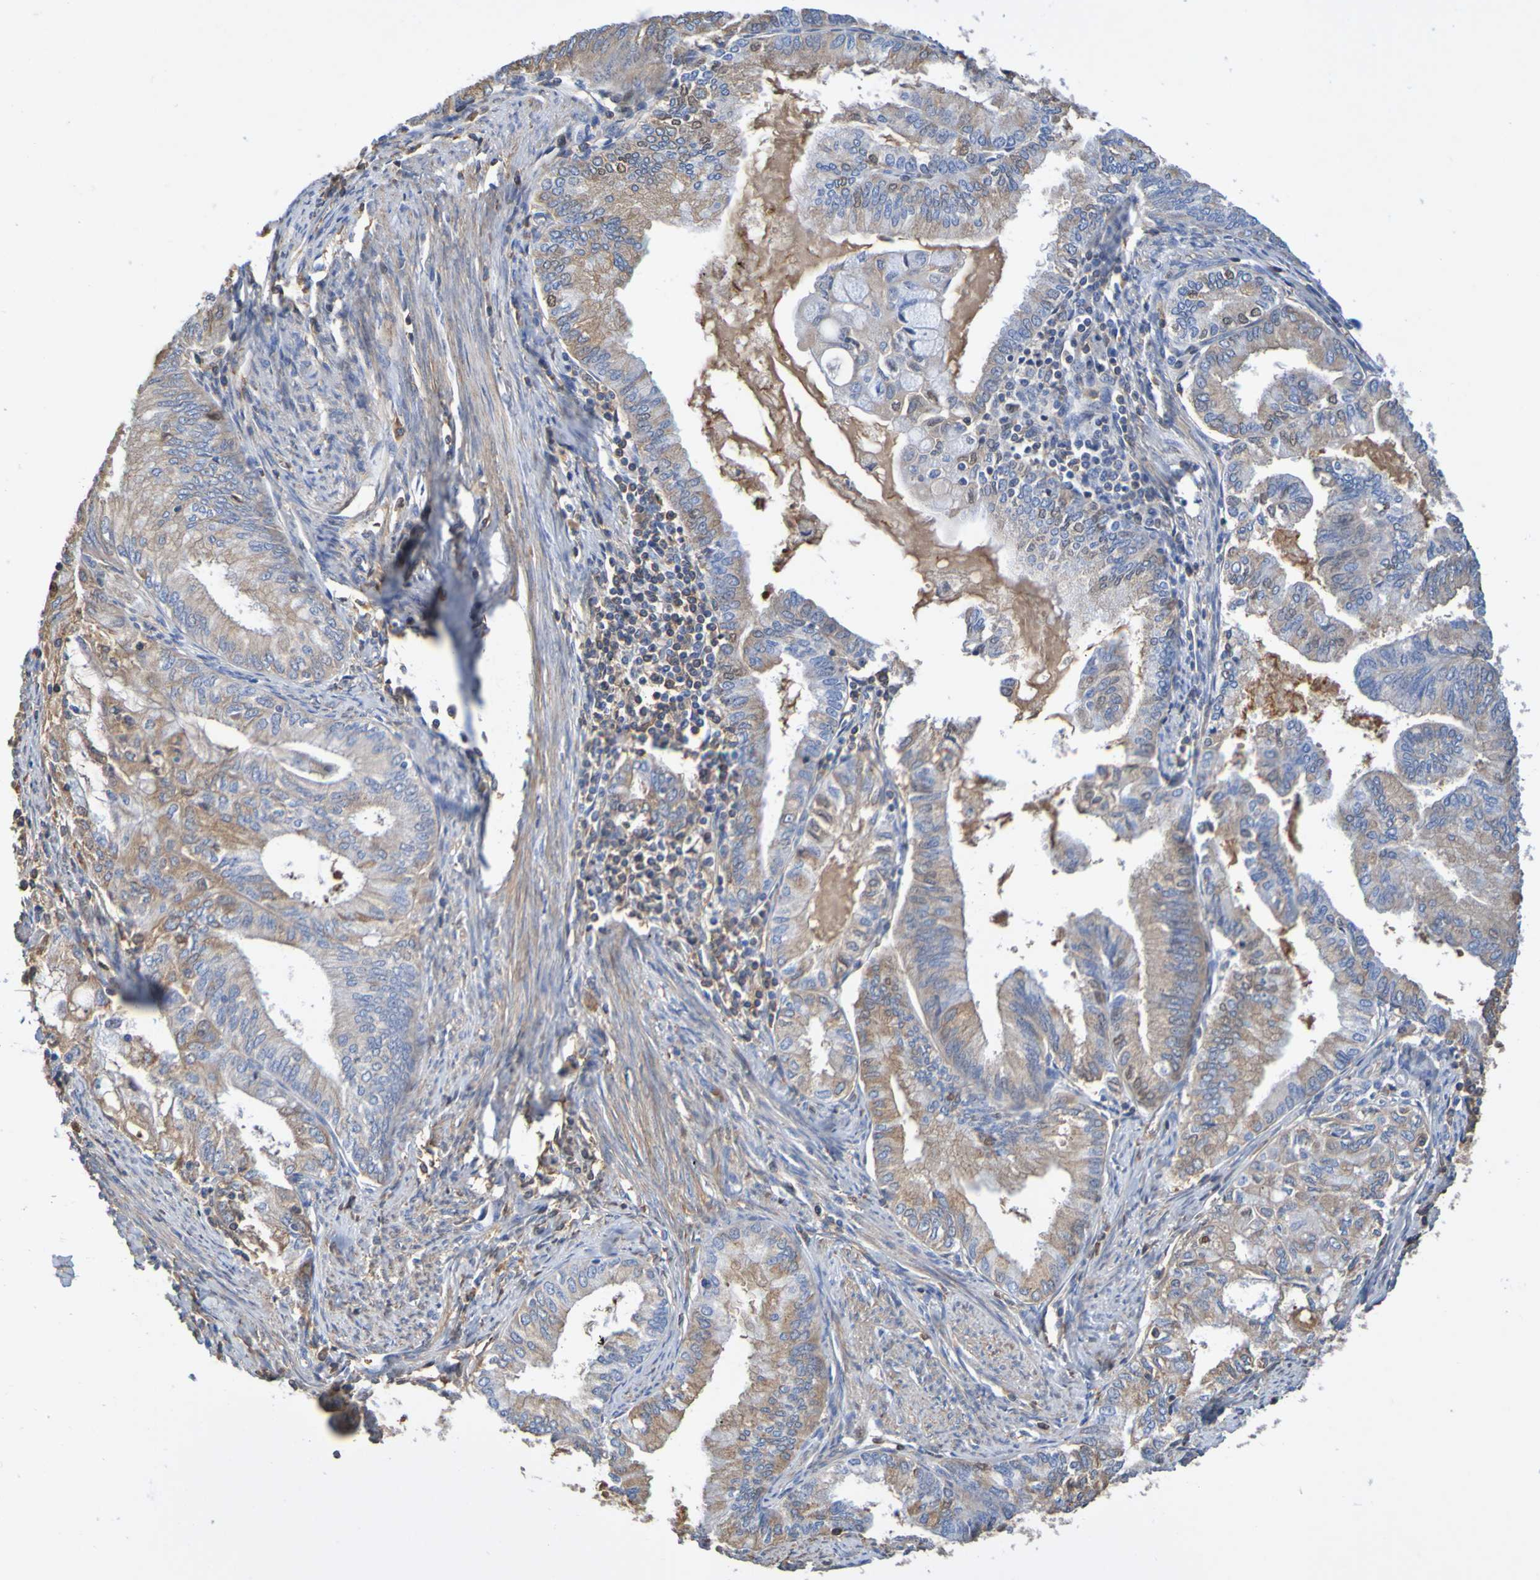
{"staining": {"intensity": "moderate", "quantity": "25%-75%", "location": "cytoplasmic/membranous"}, "tissue": "endometrial cancer", "cell_type": "Tumor cells", "image_type": "cancer", "snomed": [{"axis": "morphology", "description": "Adenocarcinoma, NOS"}, {"axis": "topography", "description": "Endometrium"}], "caption": "This photomicrograph displays immunohistochemistry (IHC) staining of adenocarcinoma (endometrial), with medium moderate cytoplasmic/membranous expression in approximately 25%-75% of tumor cells.", "gene": "GAB3", "patient": {"sex": "female", "age": 86}}